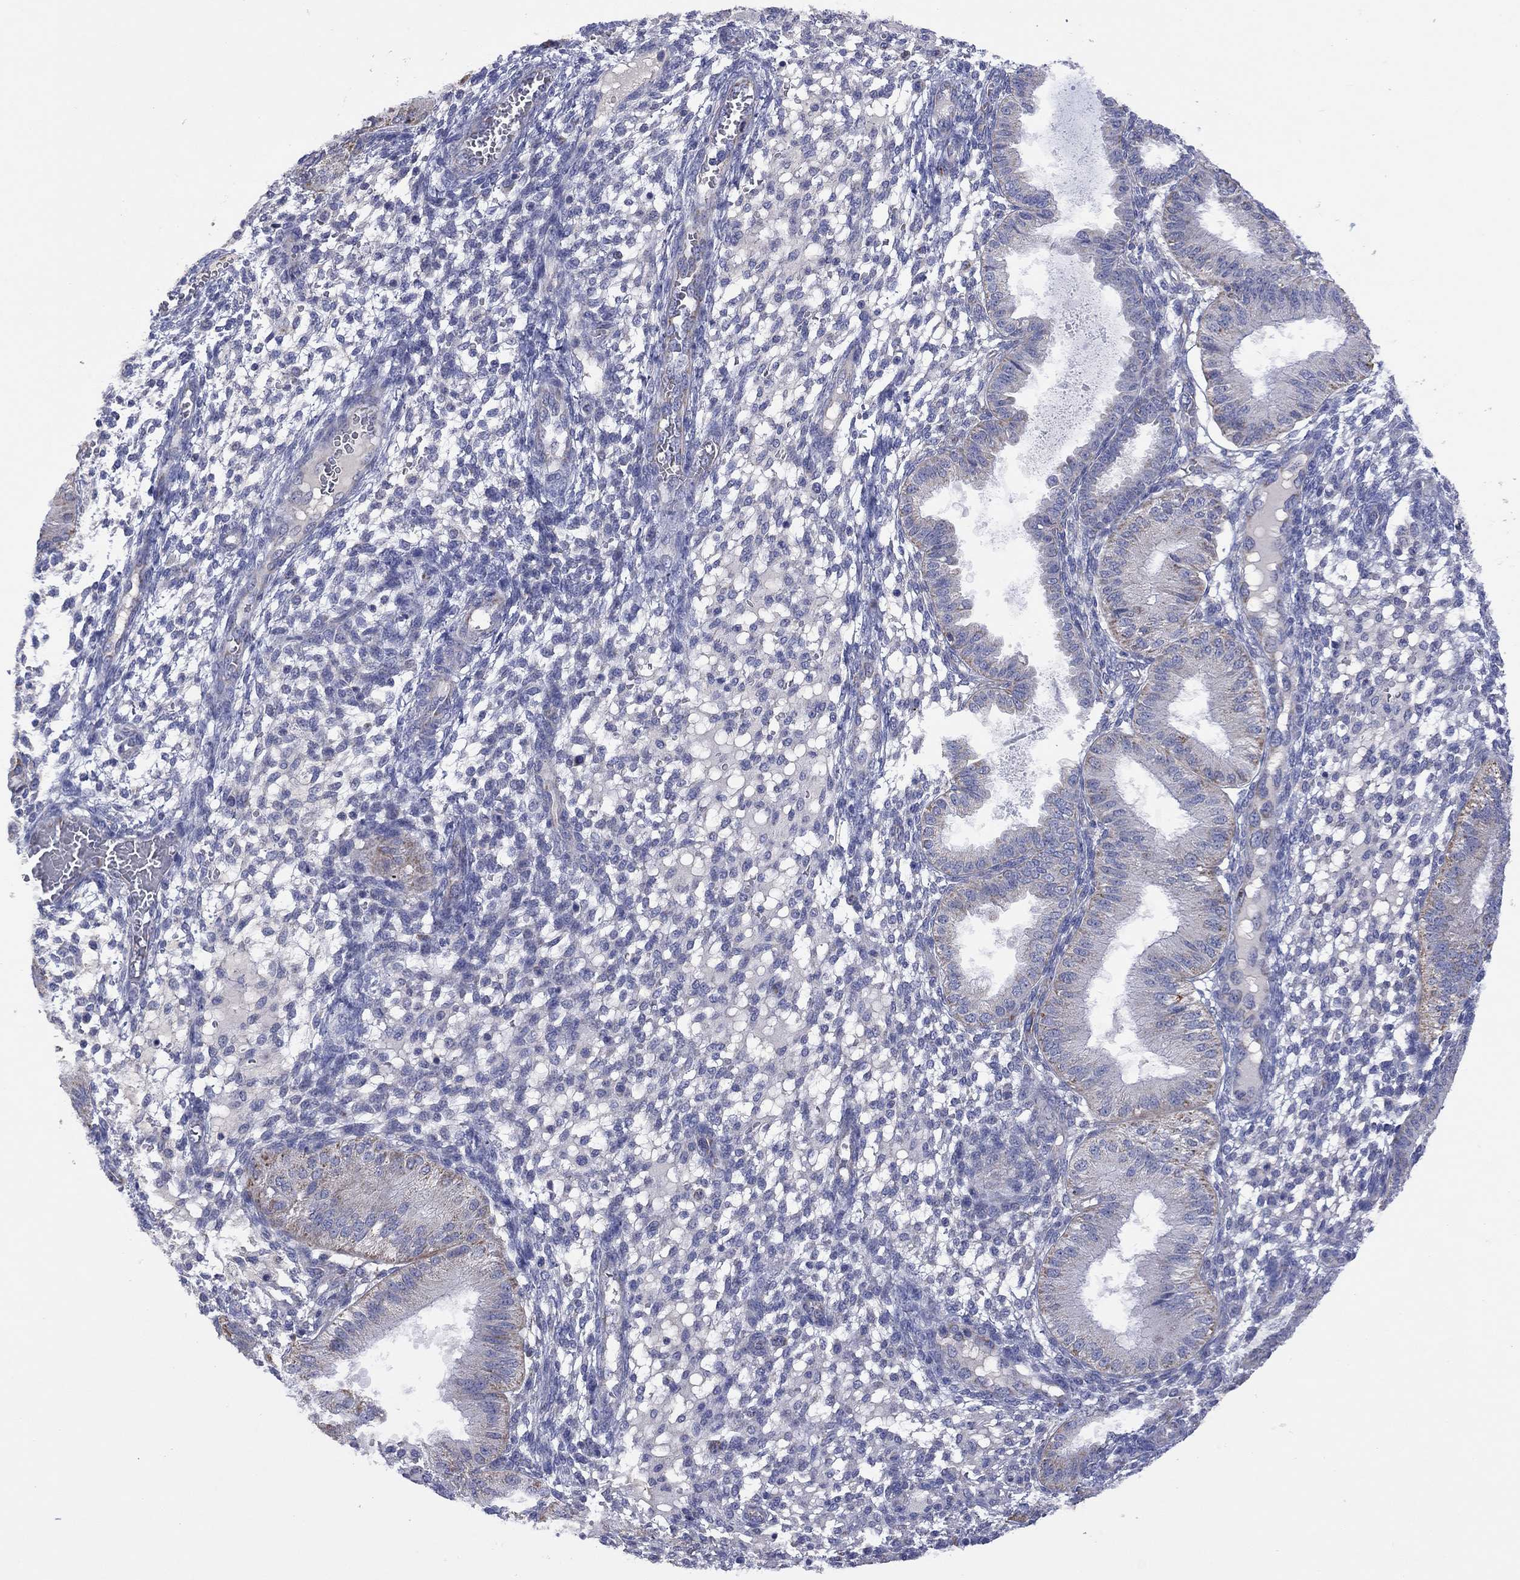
{"staining": {"intensity": "negative", "quantity": "none", "location": "none"}, "tissue": "endometrium", "cell_type": "Cells in endometrial stroma", "image_type": "normal", "snomed": [{"axis": "morphology", "description": "Normal tissue, NOS"}, {"axis": "topography", "description": "Endometrium"}], "caption": "This is an IHC histopathology image of benign human endometrium. There is no positivity in cells in endometrial stroma.", "gene": "CLVS1", "patient": {"sex": "female", "age": 43}}